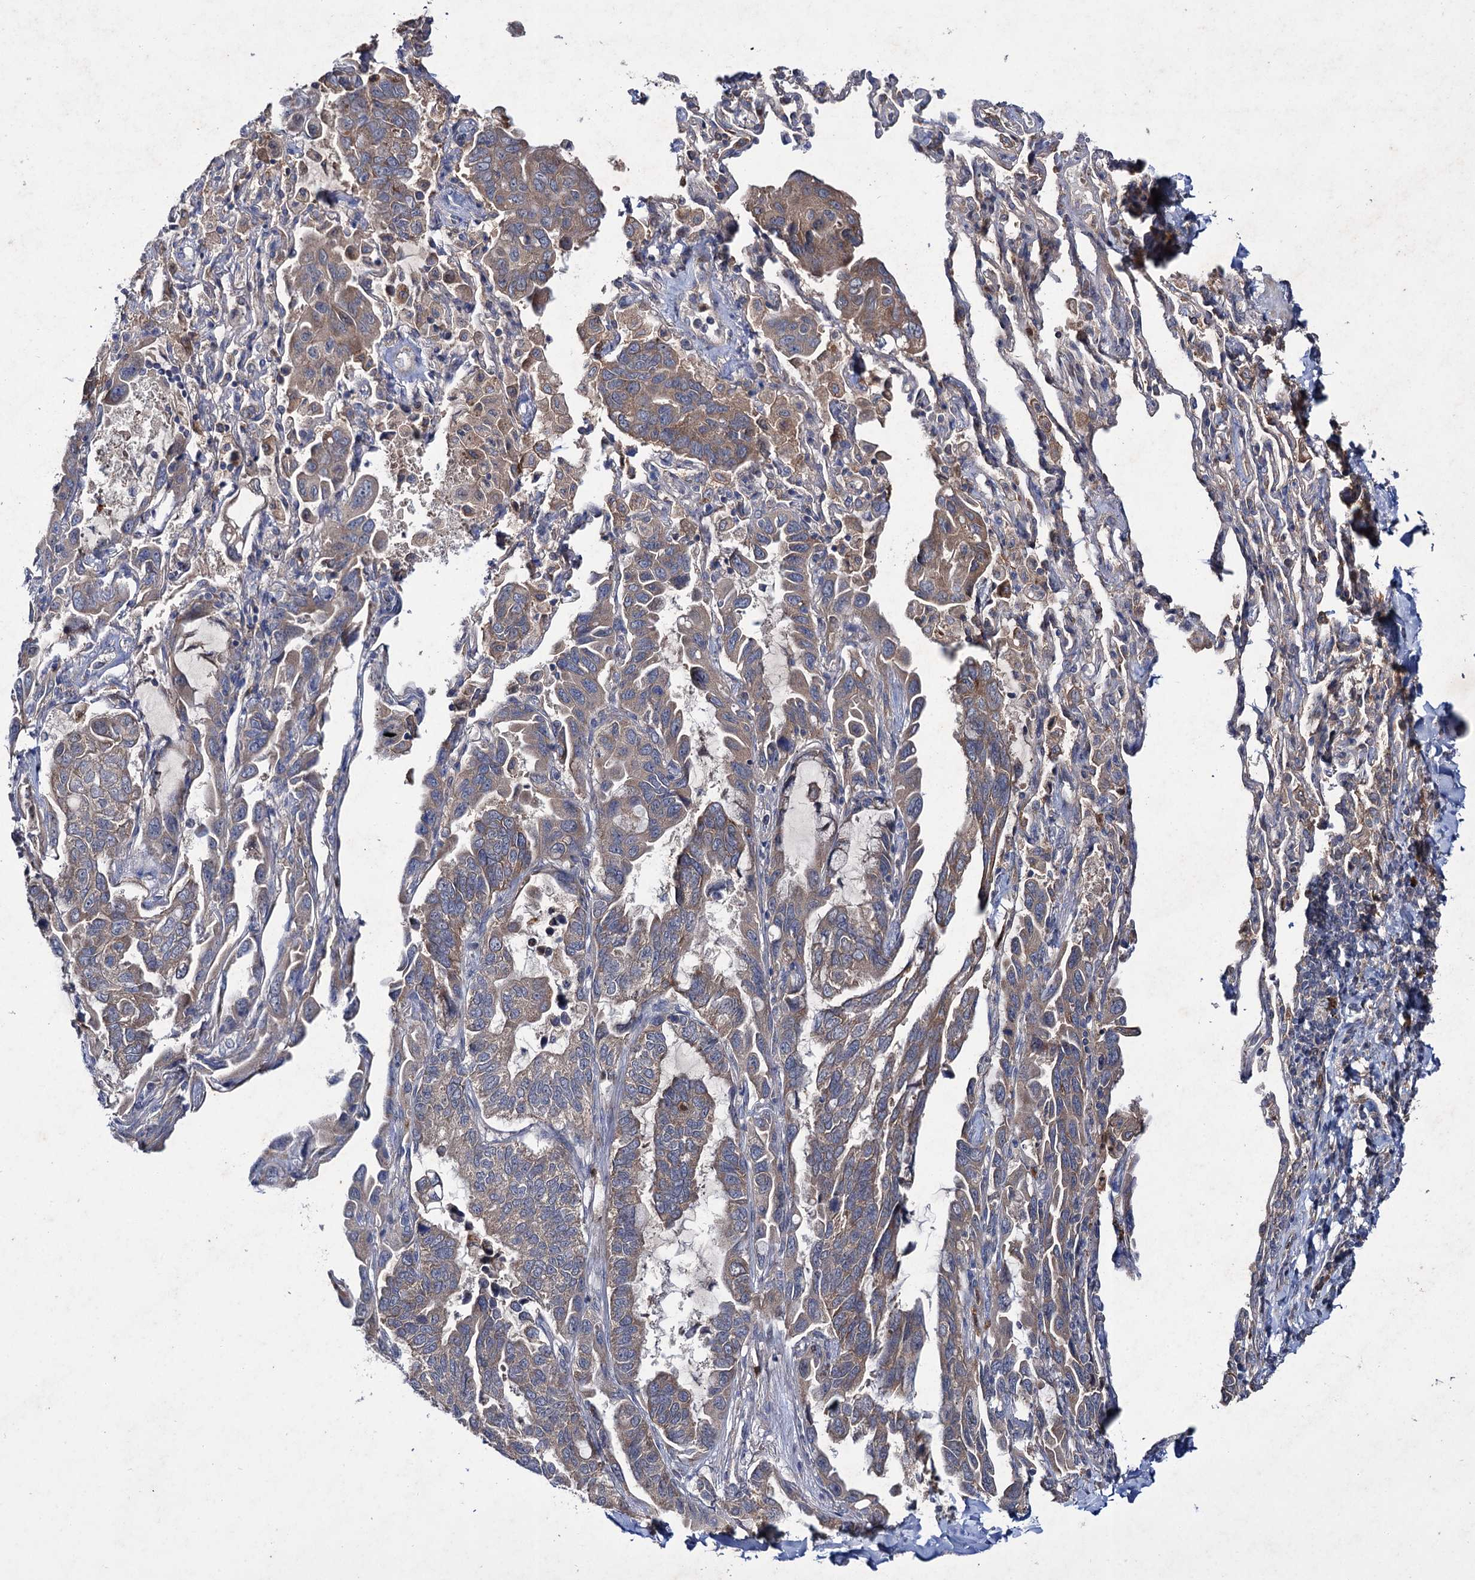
{"staining": {"intensity": "weak", "quantity": ">75%", "location": "cytoplasmic/membranous"}, "tissue": "lung cancer", "cell_type": "Tumor cells", "image_type": "cancer", "snomed": [{"axis": "morphology", "description": "Adenocarcinoma, NOS"}, {"axis": "topography", "description": "Lung"}], "caption": "Brown immunohistochemical staining in lung cancer demonstrates weak cytoplasmic/membranous expression in about >75% of tumor cells.", "gene": "PTPN3", "patient": {"sex": "male", "age": 64}}